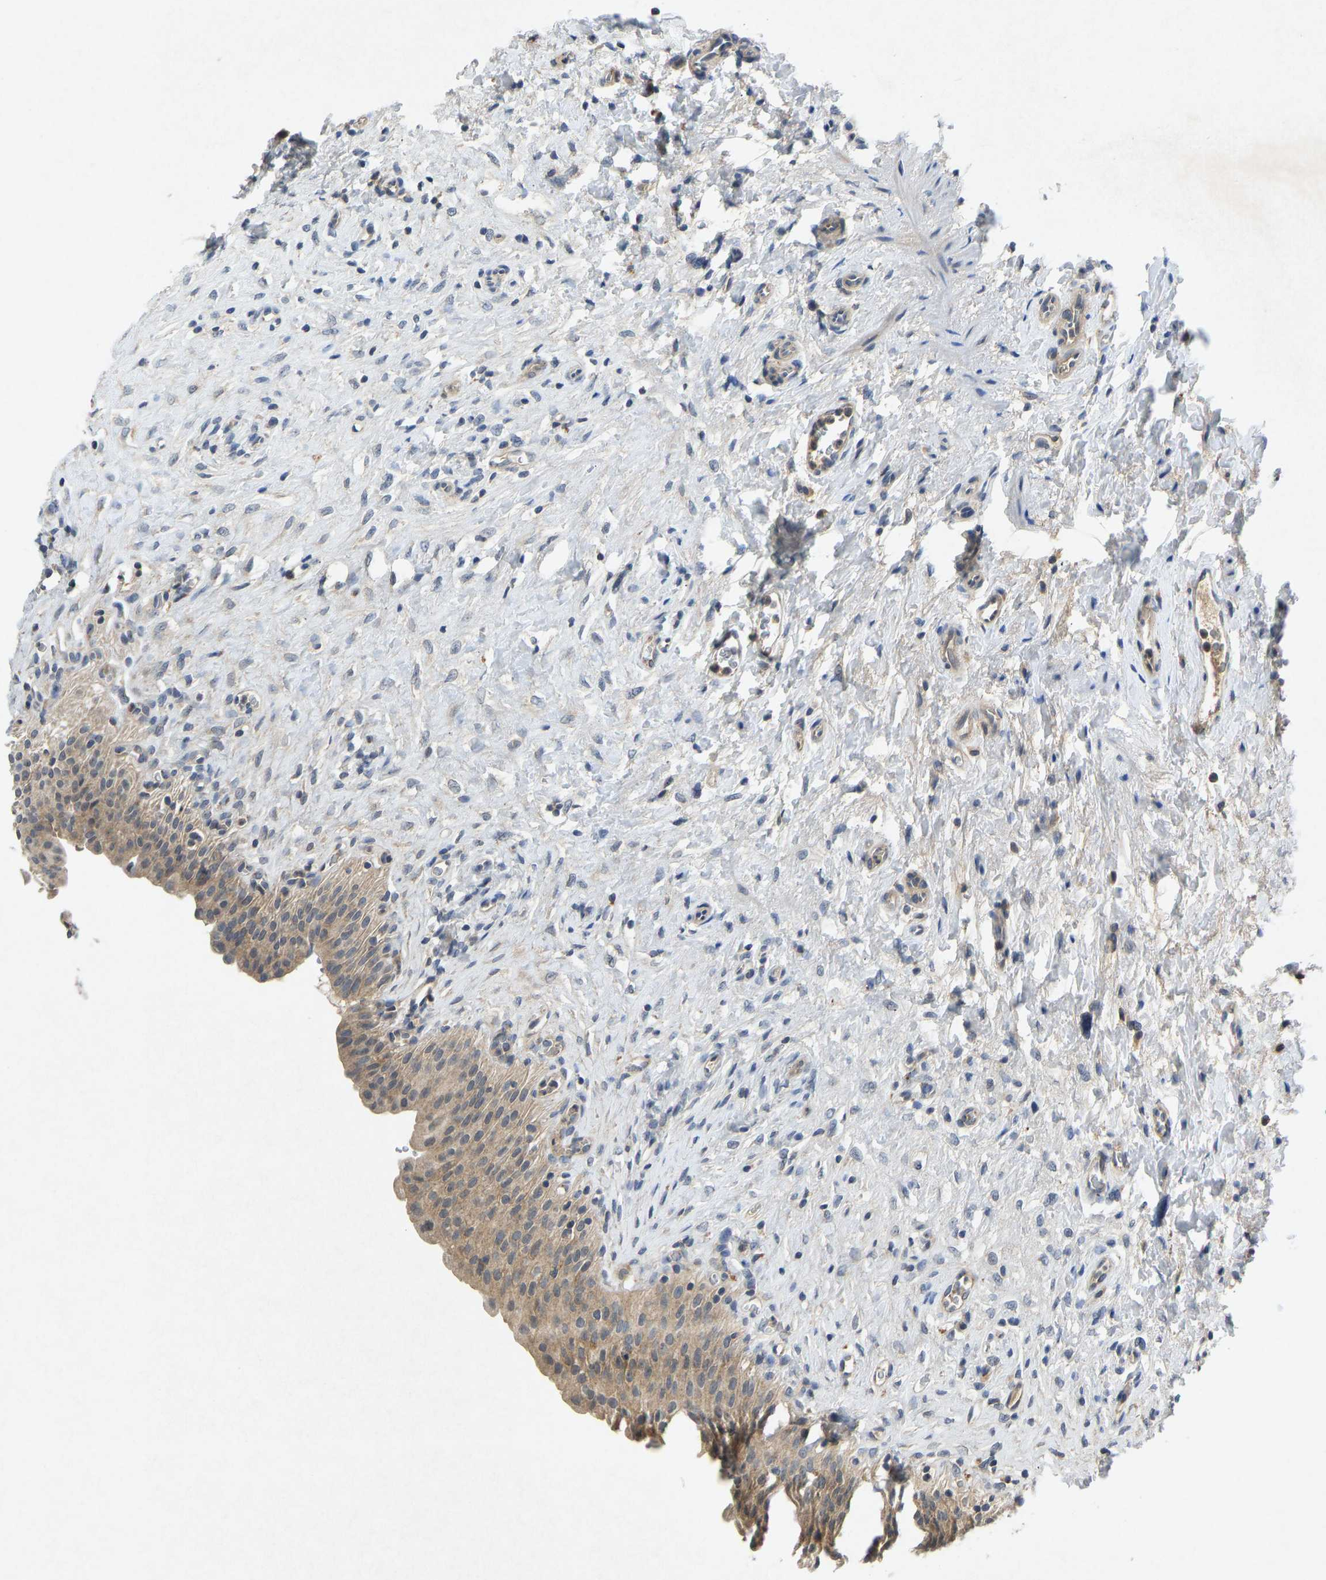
{"staining": {"intensity": "moderate", "quantity": ">75%", "location": "cytoplasmic/membranous"}, "tissue": "urinary bladder", "cell_type": "Urothelial cells", "image_type": "normal", "snomed": [{"axis": "morphology", "description": "Urothelial carcinoma, High grade"}, {"axis": "topography", "description": "Urinary bladder"}], "caption": "Immunohistochemistry (IHC) photomicrograph of benign urinary bladder: urinary bladder stained using immunohistochemistry (IHC) demonstrates medium levels of moderate protein expression localized specifically in the cytoplasmic/membranous of urothelial cells, appearing as a cytoplasmic/membranous brown color.", "gene": "PDE7A", "patient": {"sex": "male", "age": 46}}